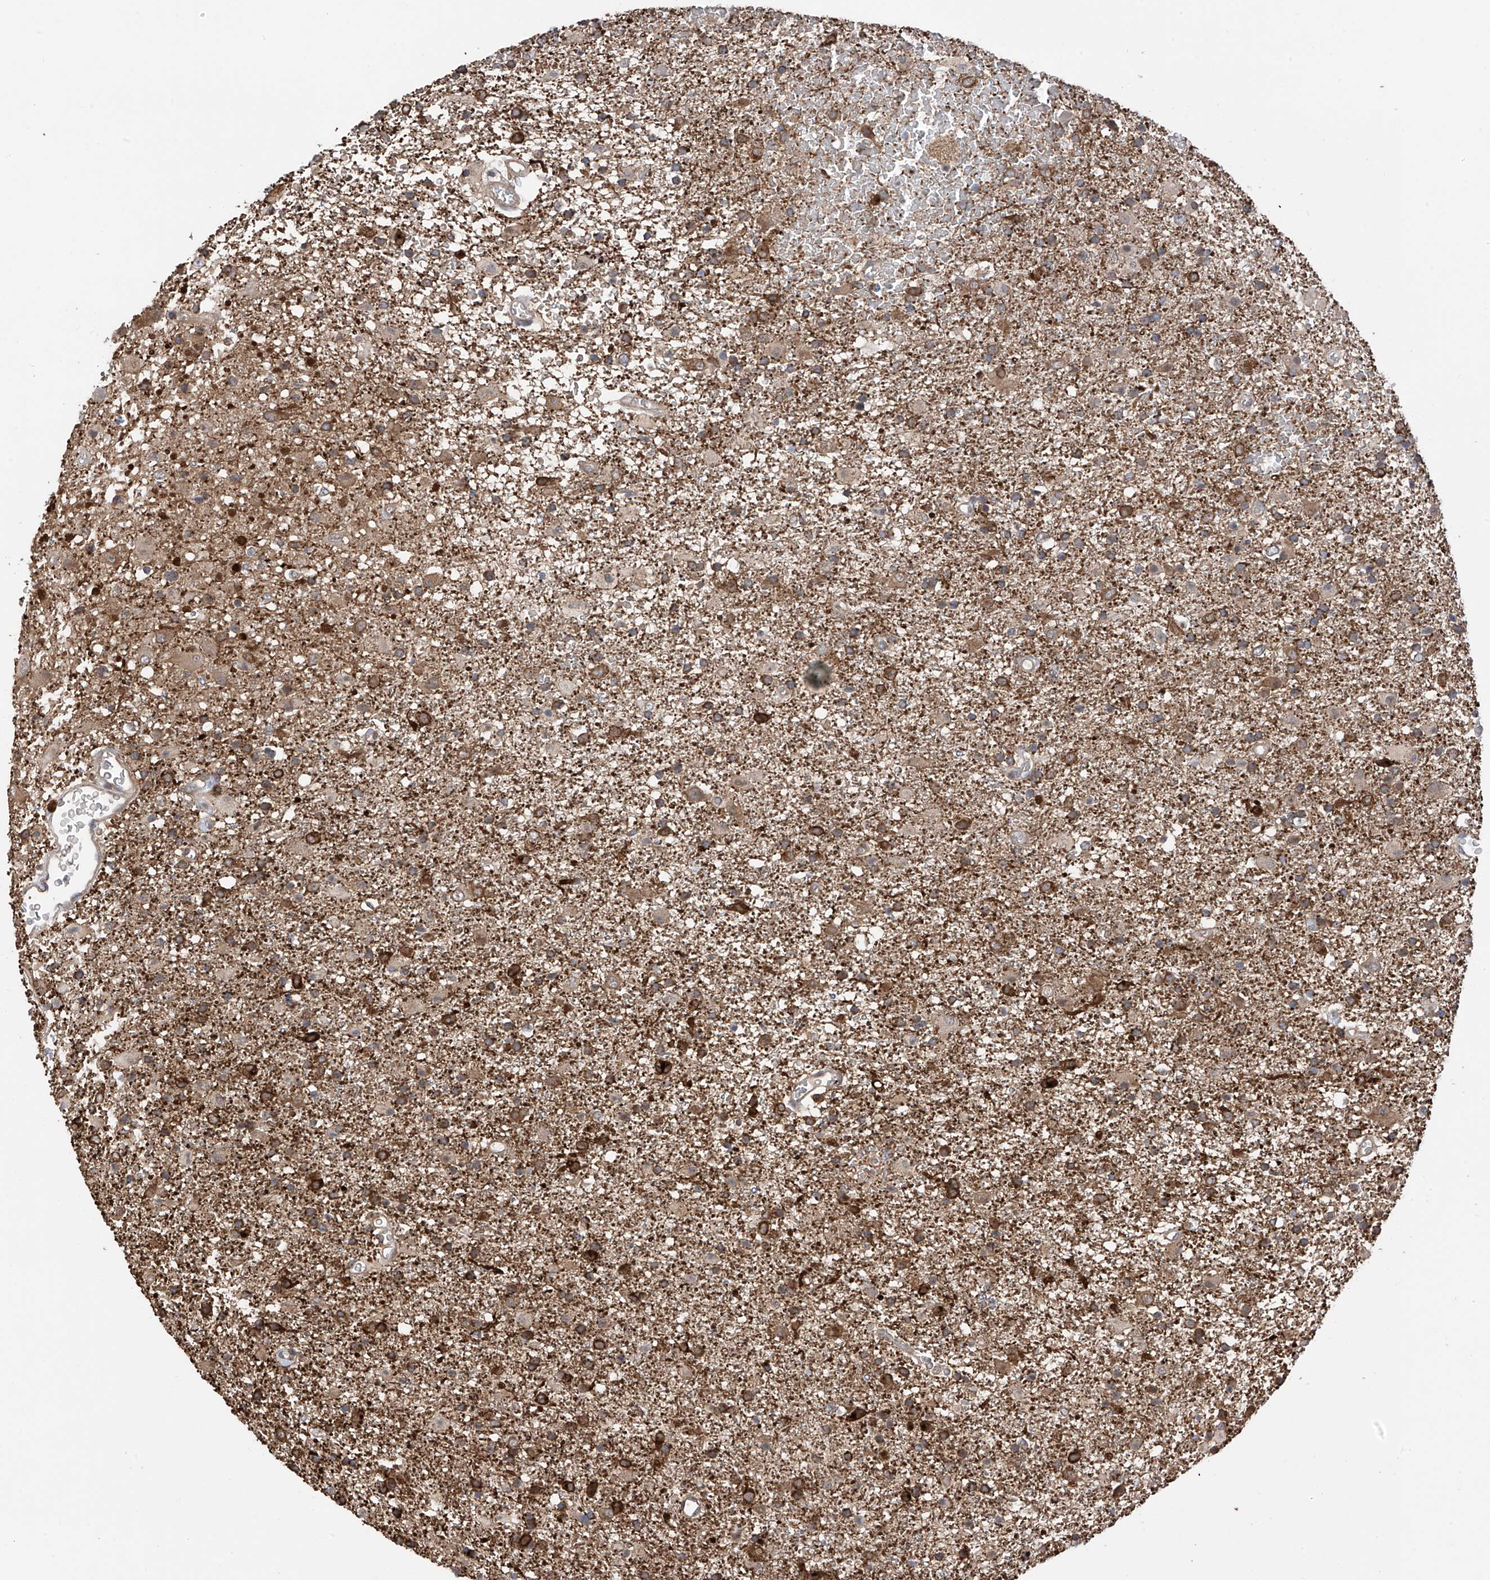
{"staining": {"intensity": "strong", "quantity": "25%-75%", "location": "cytoplasmic/membranous"}, "tissue": "glioma", "cell_type": "Tumor cells", "image_type": "cancer", "snomed": [{"axis": "morphology", "description": "Glioma, malignant, Low grade"}, {"axis": "topography", "description": "Brain"}], "caption": "Malignant glioma (low-grade) tissue shows strong cytoplasmic/membranous staining in approximately 25%-75% of tumor cells, visualized by immunohistochemistry.", "gene": "RPAIN", "patient": {"sex": "male", "age": 65}}